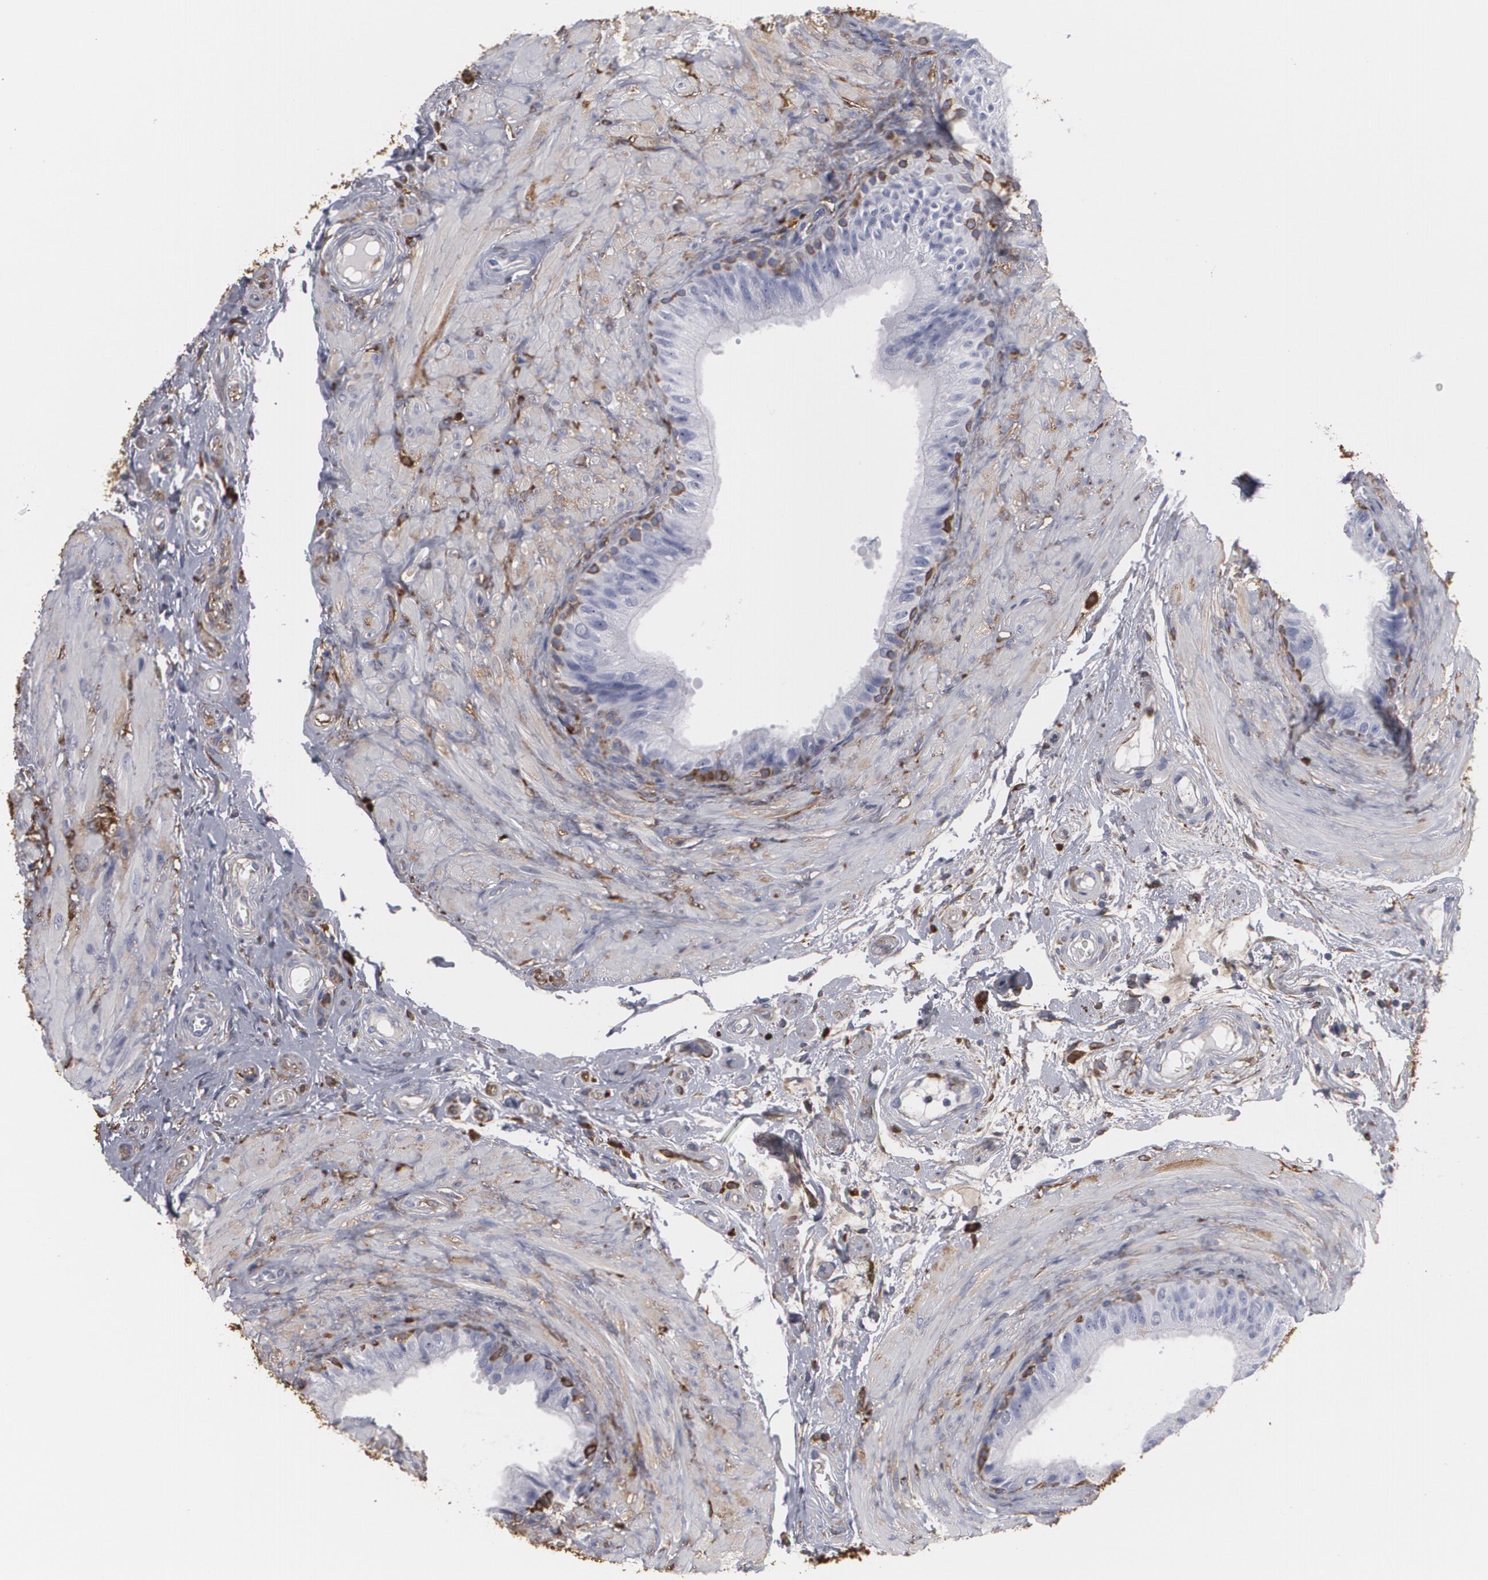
{"staining": {"intensity": "negative", "quantity": "none", "location": "none"}, "tissue": "epididymis", "cell_type": "Glandular cells", "image_type": "normal", "snomed": [{"axis": "morphology", "description": "Normal tissue, NOS"}, {"axis": "topography", "description": "Epididymis"}], "caption": "A histopathology image of epididymis stained for a protein exhibits no brown staining in glandular cells.", "gene": "ODC1", "patient": {"sex": "male", "age": 68}}